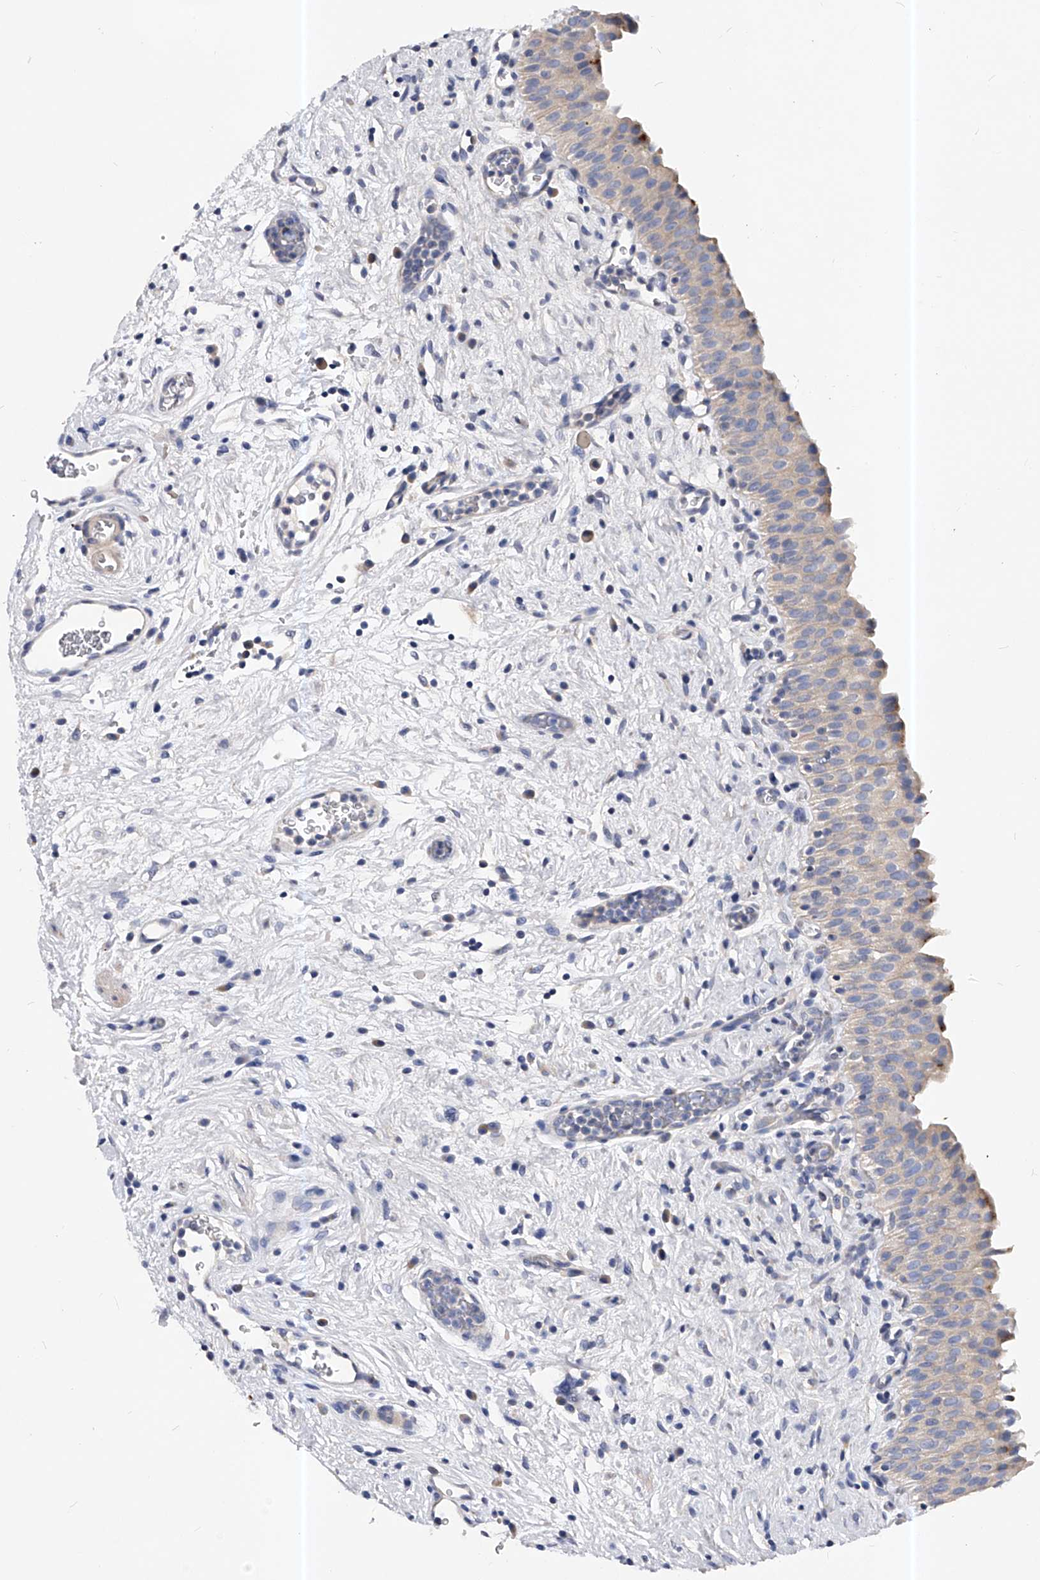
{"staining": {"intensity": "weak", "quantity": "25%-75%", "location": "cytoplasmic/membranous"}, "tissue": "urinary bladder", "cell_type": "Urothelial cells", "image_type": "normal", "snomed": [{"axis": "morphology", "description": "Normal tissue, NOS"}, {"axis": "topography", "description": "Urinary bladder"}], "caption": "A photomicrograph of human urinary bladder stained for a protein displays weak cytoplasmic/membranous brown staining in urothelial cells. (brown staining indicates protein expression, while blue staining denotes nuclei).", "gene": "PPP5C", "patient": {"sex": "male", "age": 82}}